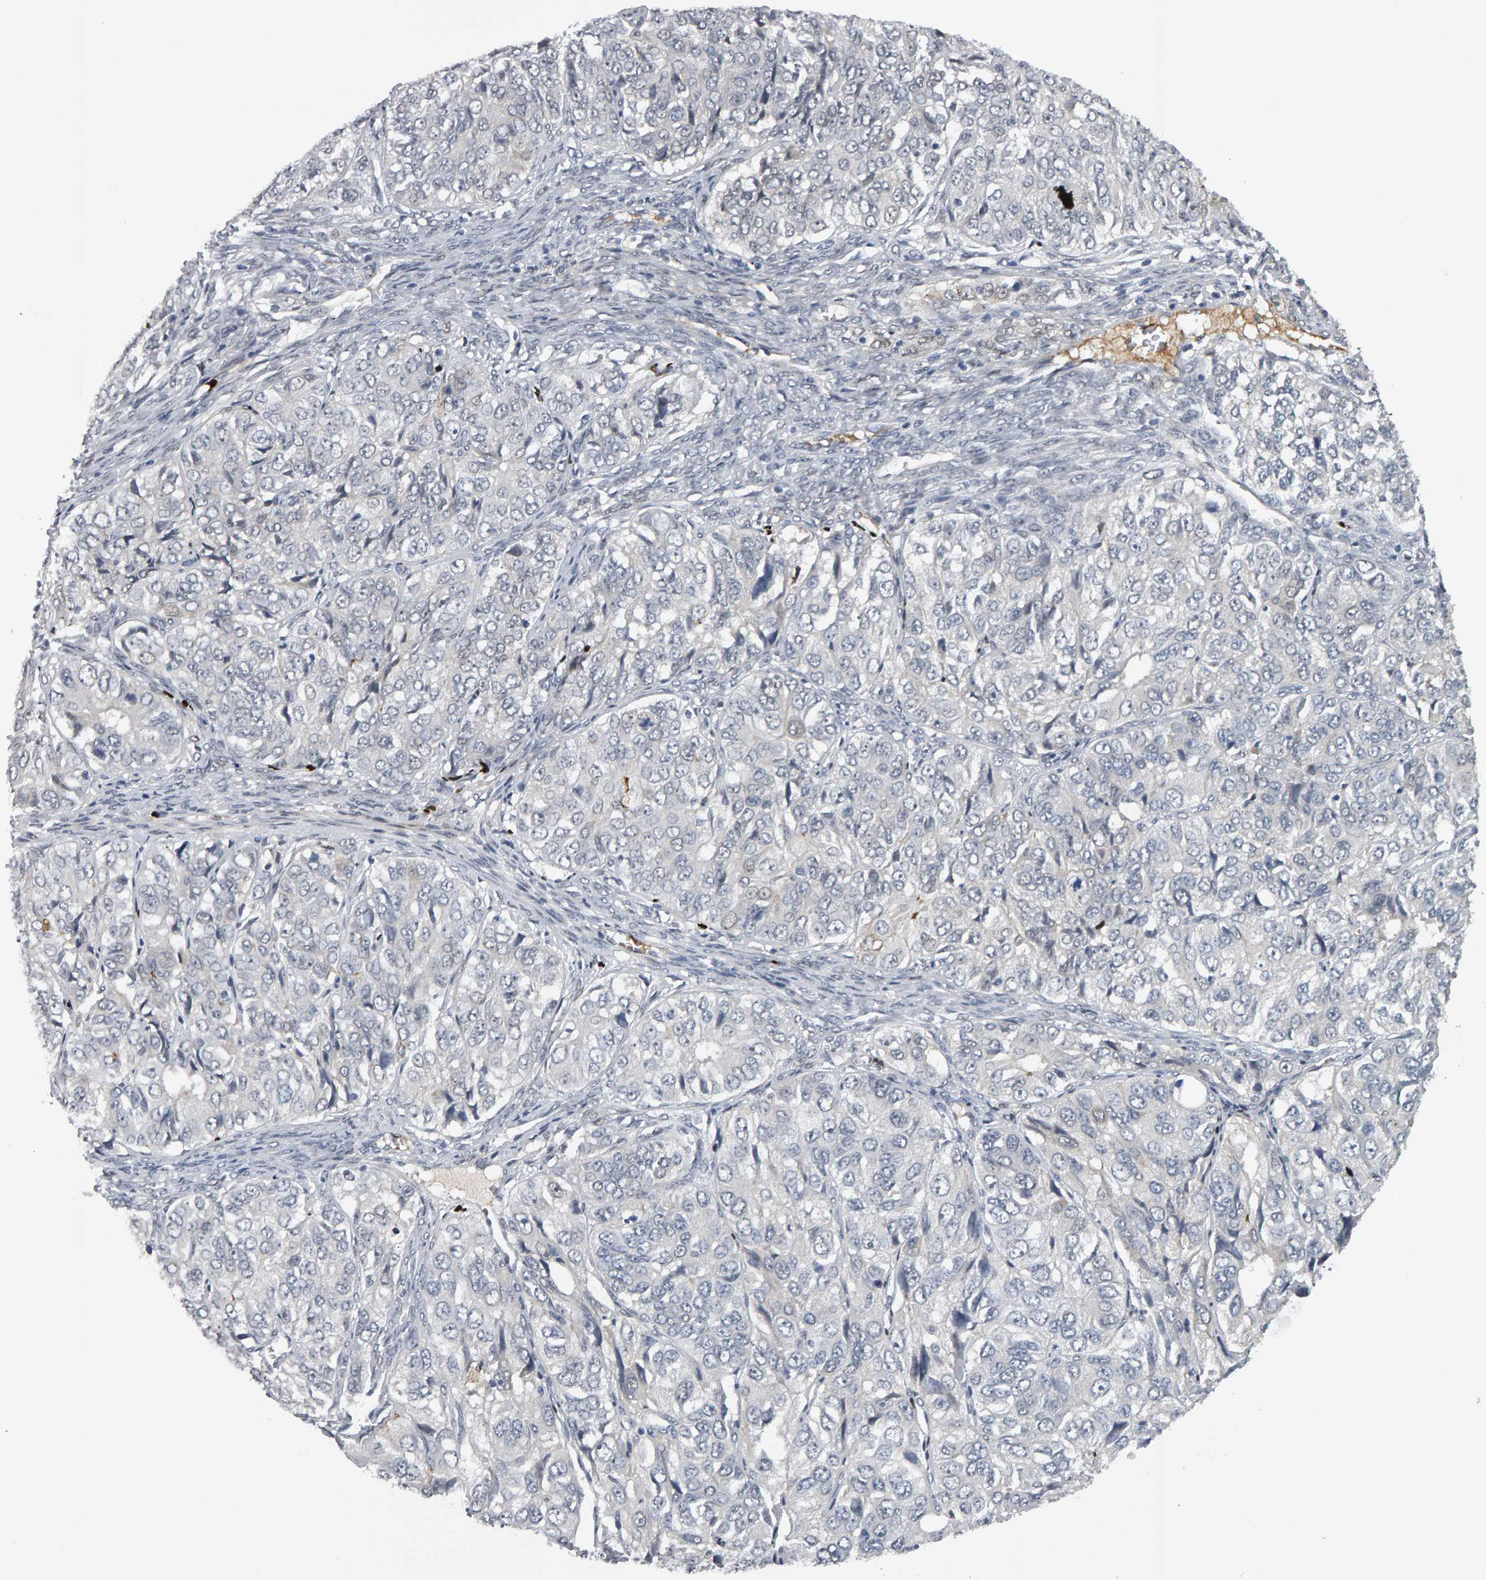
{"staining": {"intensity": "negative", "quantity": "none", "location": "none"}, "tissue": "ovarian cancer", "cell_type": "Tumor cells", "image_type": "cancer", "snomed": [{"axis": "morphology", "description": "Carcinoma, endometroid"}, {"axis": "topography", "description": "Ovary"}], "caption": "Immunohistochemistry micrograph of neoplastic tissue: human ovarian cancer stained with DAB (3,3'-diaminobenzidine) displays no significant protein staining in tumor cells. The staining is performed using DAB brown chromogen with nuclei counter-stained in using hematoxylin.", "gene": "IPO8", "patient": {"sex": "female", "age": 51}}